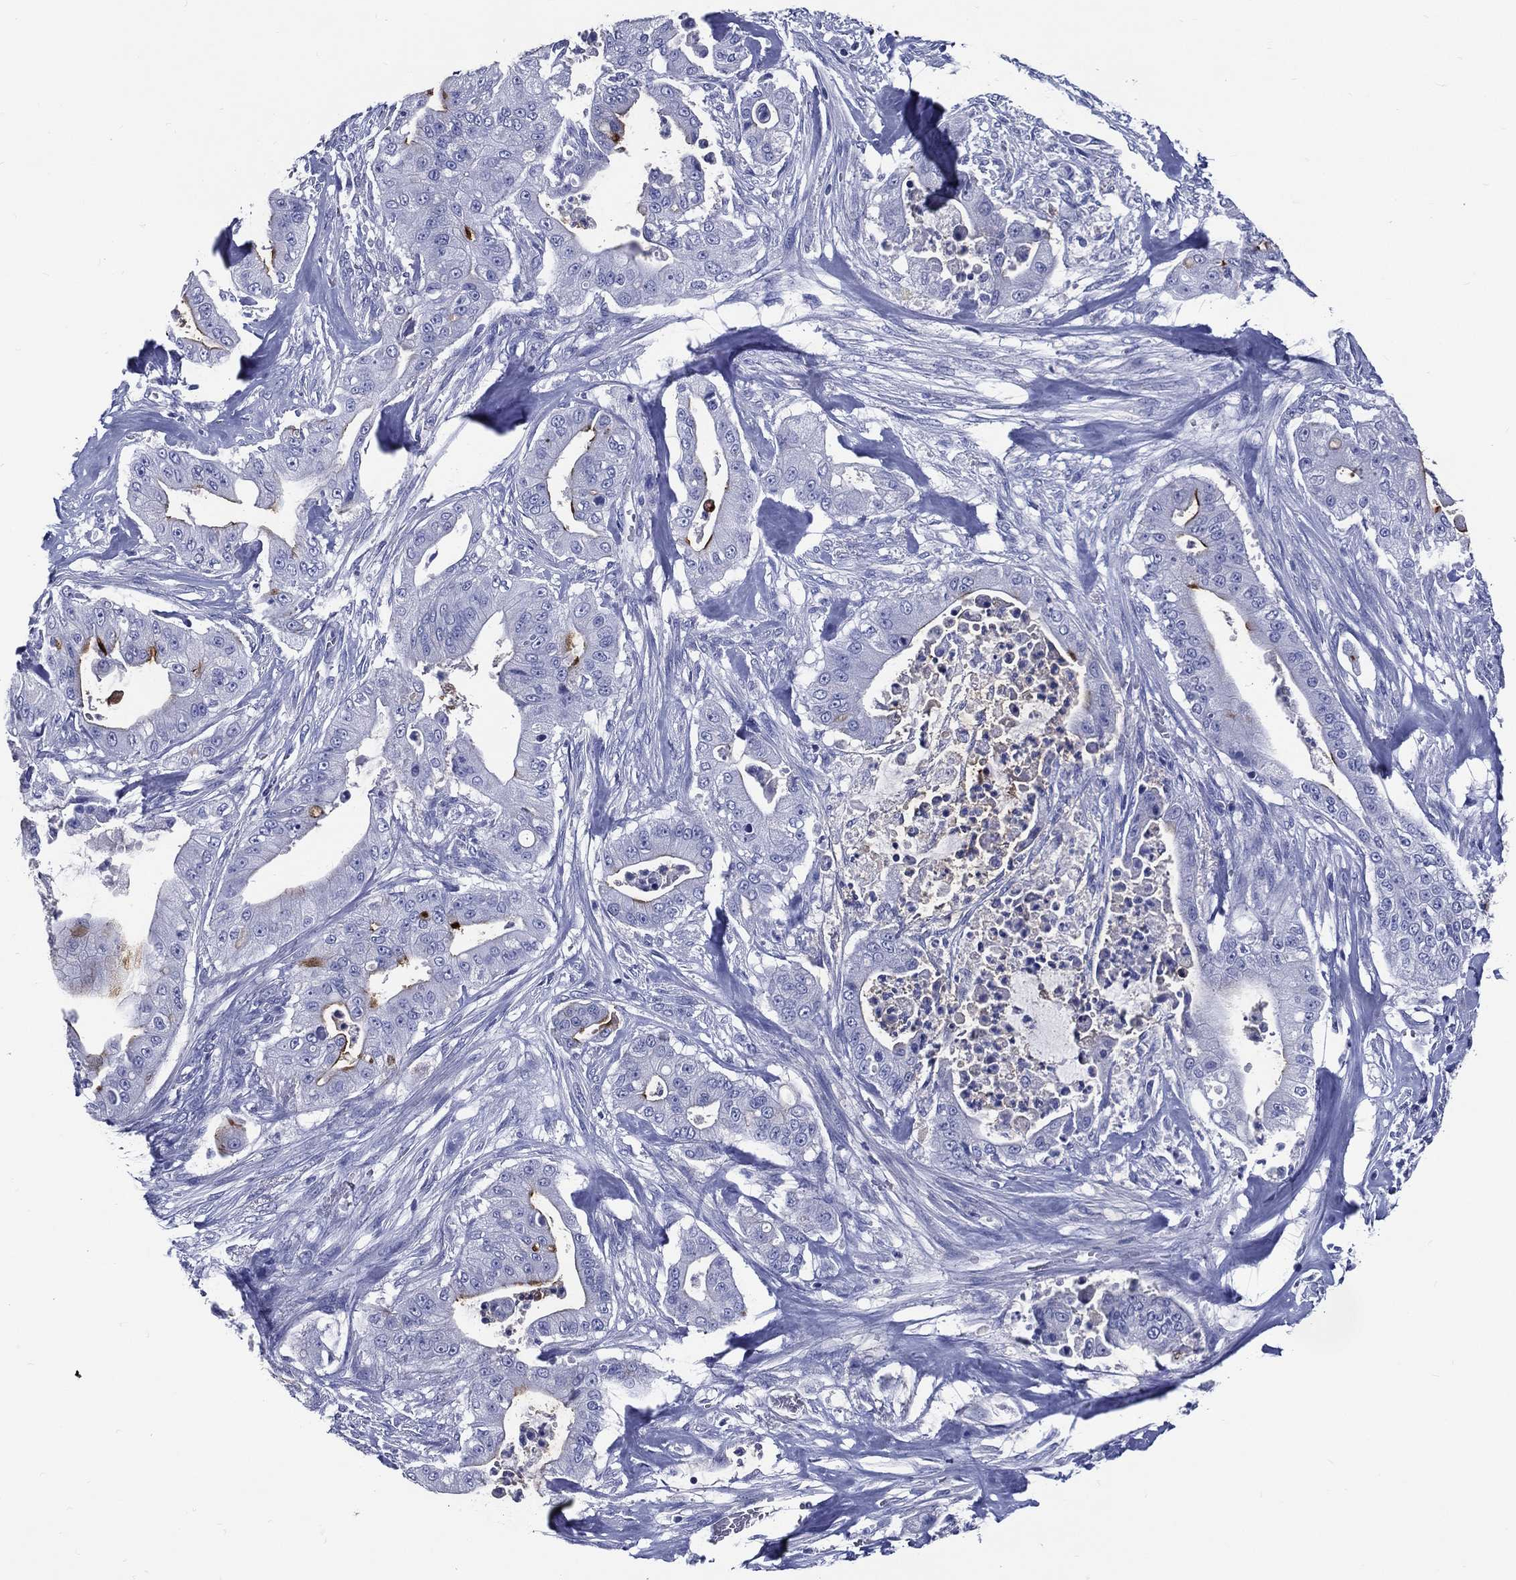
{"staining": {"intensity": "moderate", "quantity": "<25%", "location": "cytoplasmic/membranous"}, "tissue": "pancreatic cancer", "cell_type": "Tumor cells", "image_type": "cancer", "snomed": [{"axis": "morphology", "description": "Normal tissue, NOS"}, {"axis": "morphology", "description": "Inflammation, NOS"}, {"axis": "morphology", "description": "Adenocarcinoma, NOS"}, {"axis": "topography", "description": "Pancreas"}], "caption": "Adenocarcinoma (pancreatic) stained with a protein marker displays moderate staining in tumor cells.", "gene": "ACE2", "patient": {"sex": "male", "age": 57}}